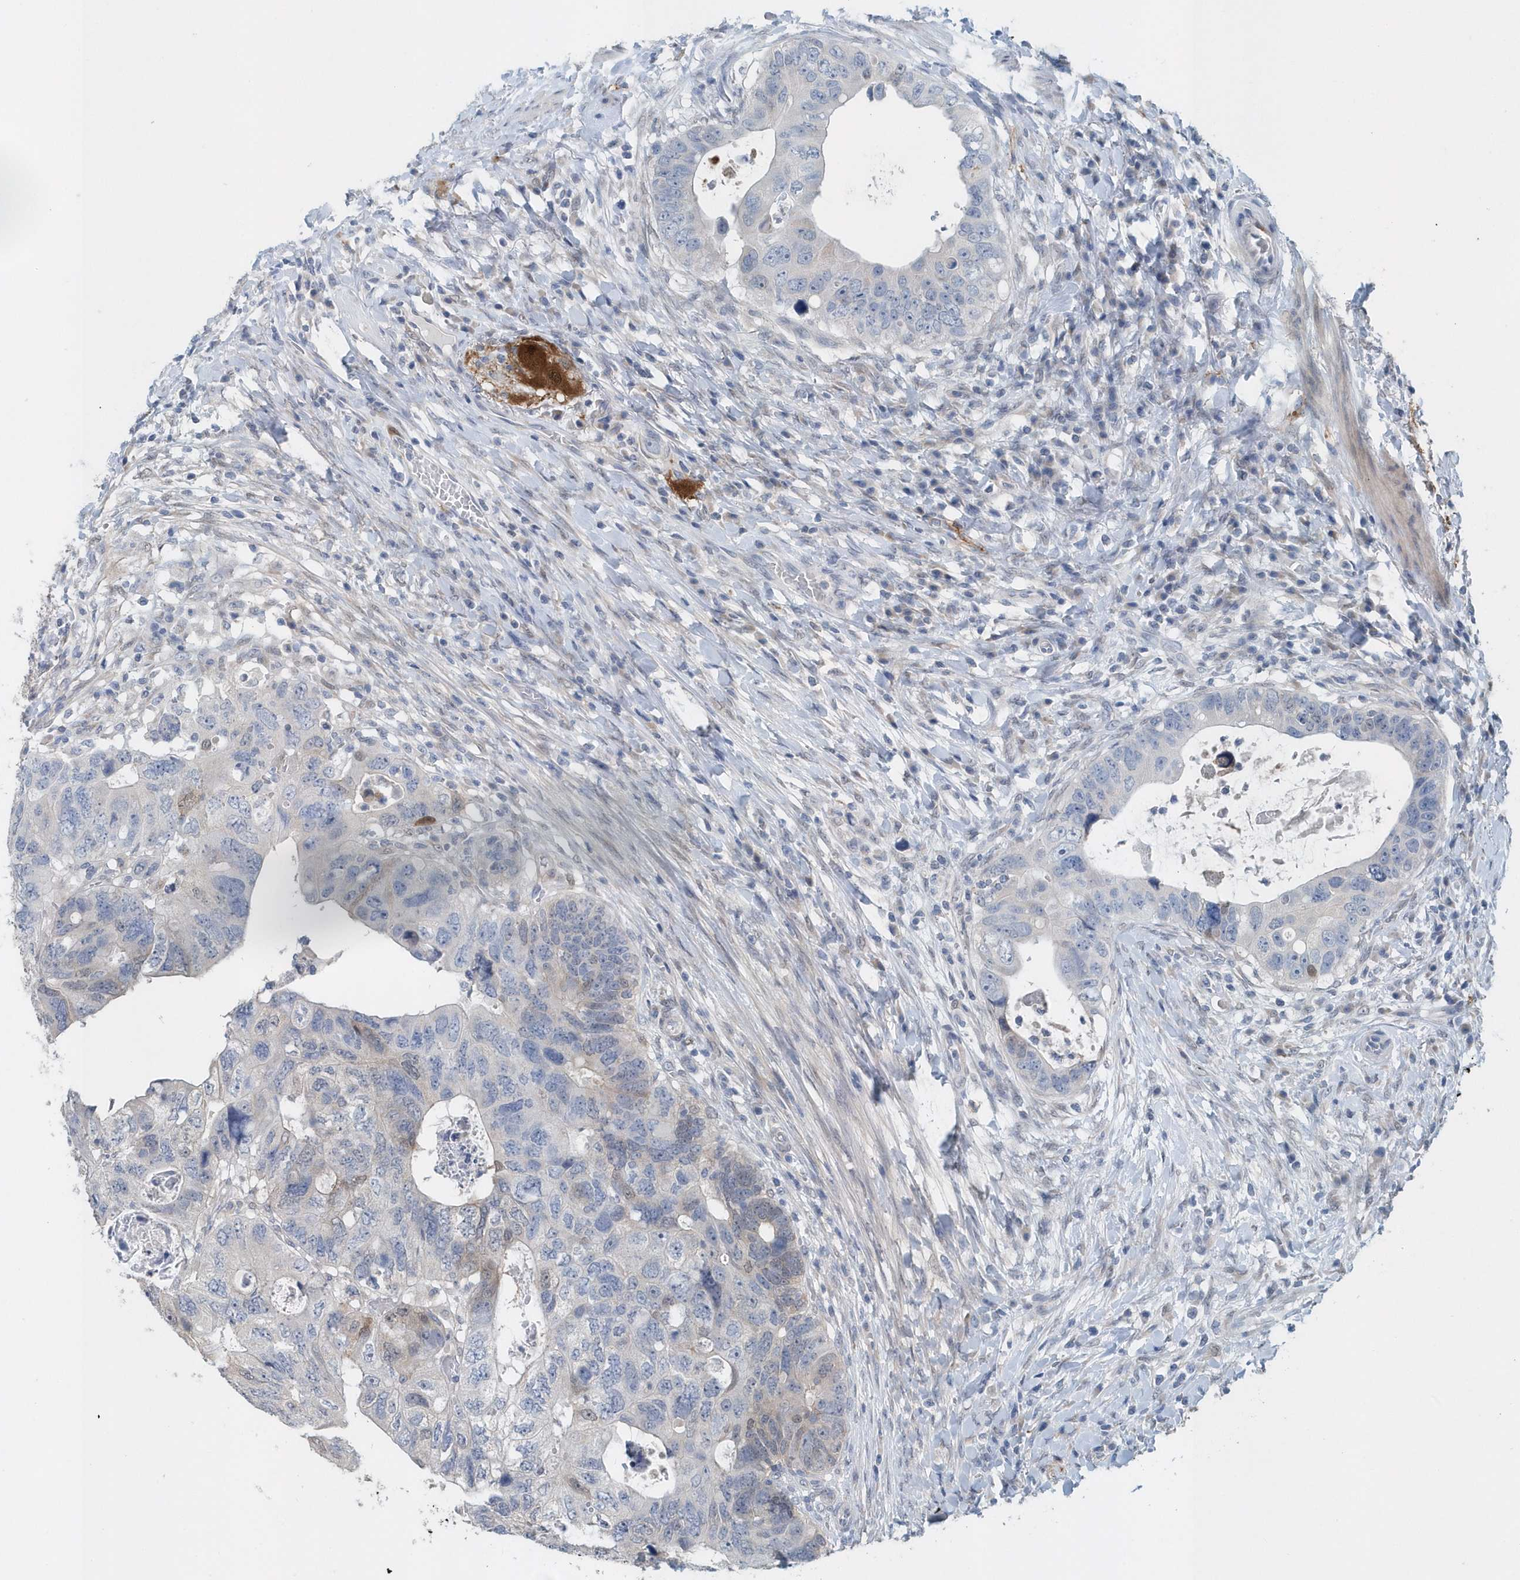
{"staining": {"intensity": "negative", "quantity": "none", "location": "none"}, "tissue": "colorectal cancer", "cell_type": "Tumor cells", "image_type": "cancer", "snomed": [{"axis": "morphology", "description": "Adenocarcinoma, NOS"}, {"axis": "topography", "description": "Rectum"}], "caption": "DAB immunohistochemical staining of adenocarcinoma (colorectal) reveals no significant expression in tumor cells.", "gene": "PFN2", "patient": {"sex": "male", "age": 59}}